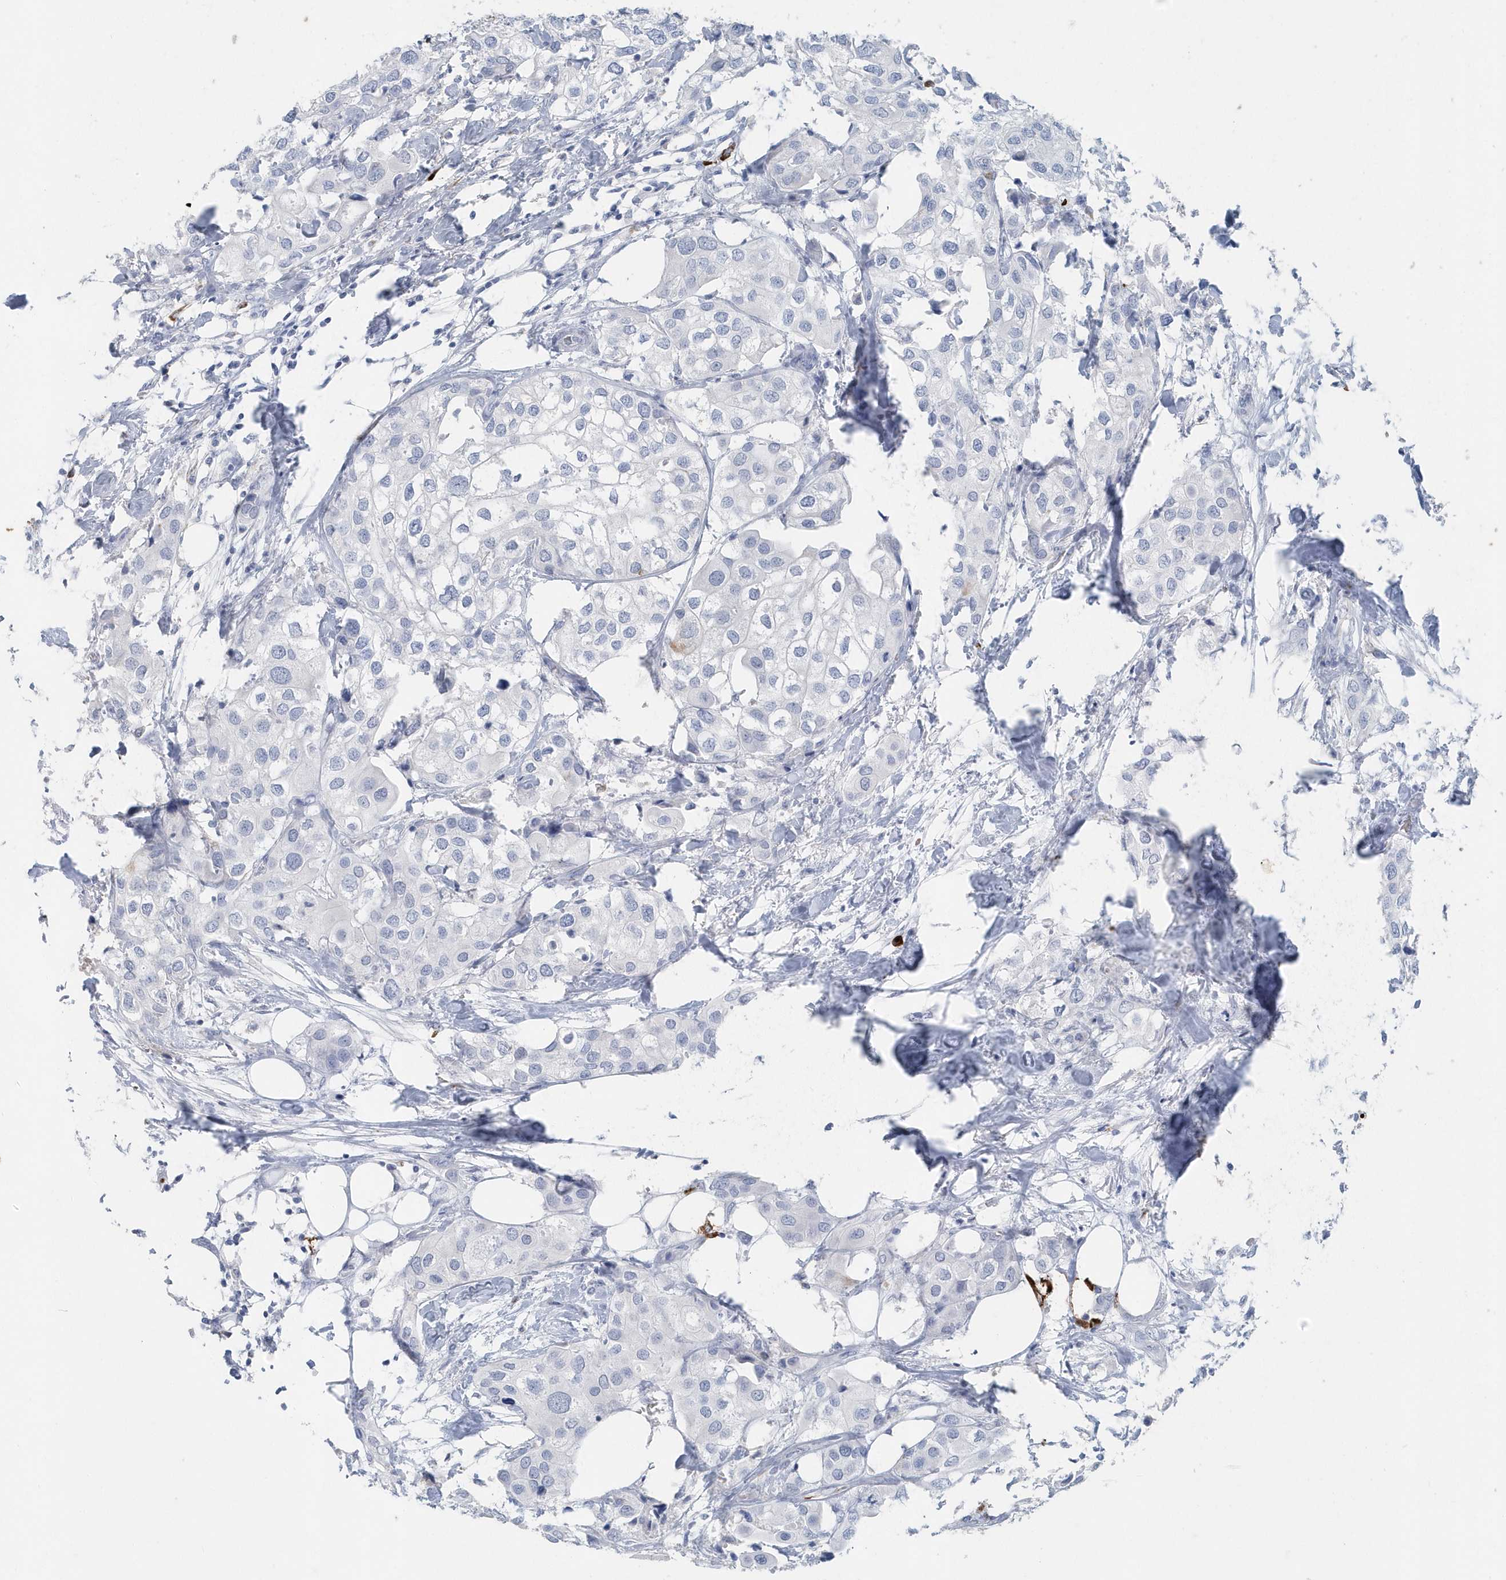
{"staining": {"intensity": "negative", "quantity": "none", "location": "none"}, "tissue": "urothelial cancer", "cell_type": "Tumor cells", "image_type": "cancer", "snomed": [{"axis": "morphology", "description": "Urothelial carcinoma, High grade"}, {"axis": "topography", "description": "Urinary bladder"}], "caption": "DAB immunohistochemical staining of urothelial cancer displays no significant expression in tumor cells.", "gene": "JCHAIN", "patient": {"sex": "male", "age": 64}}